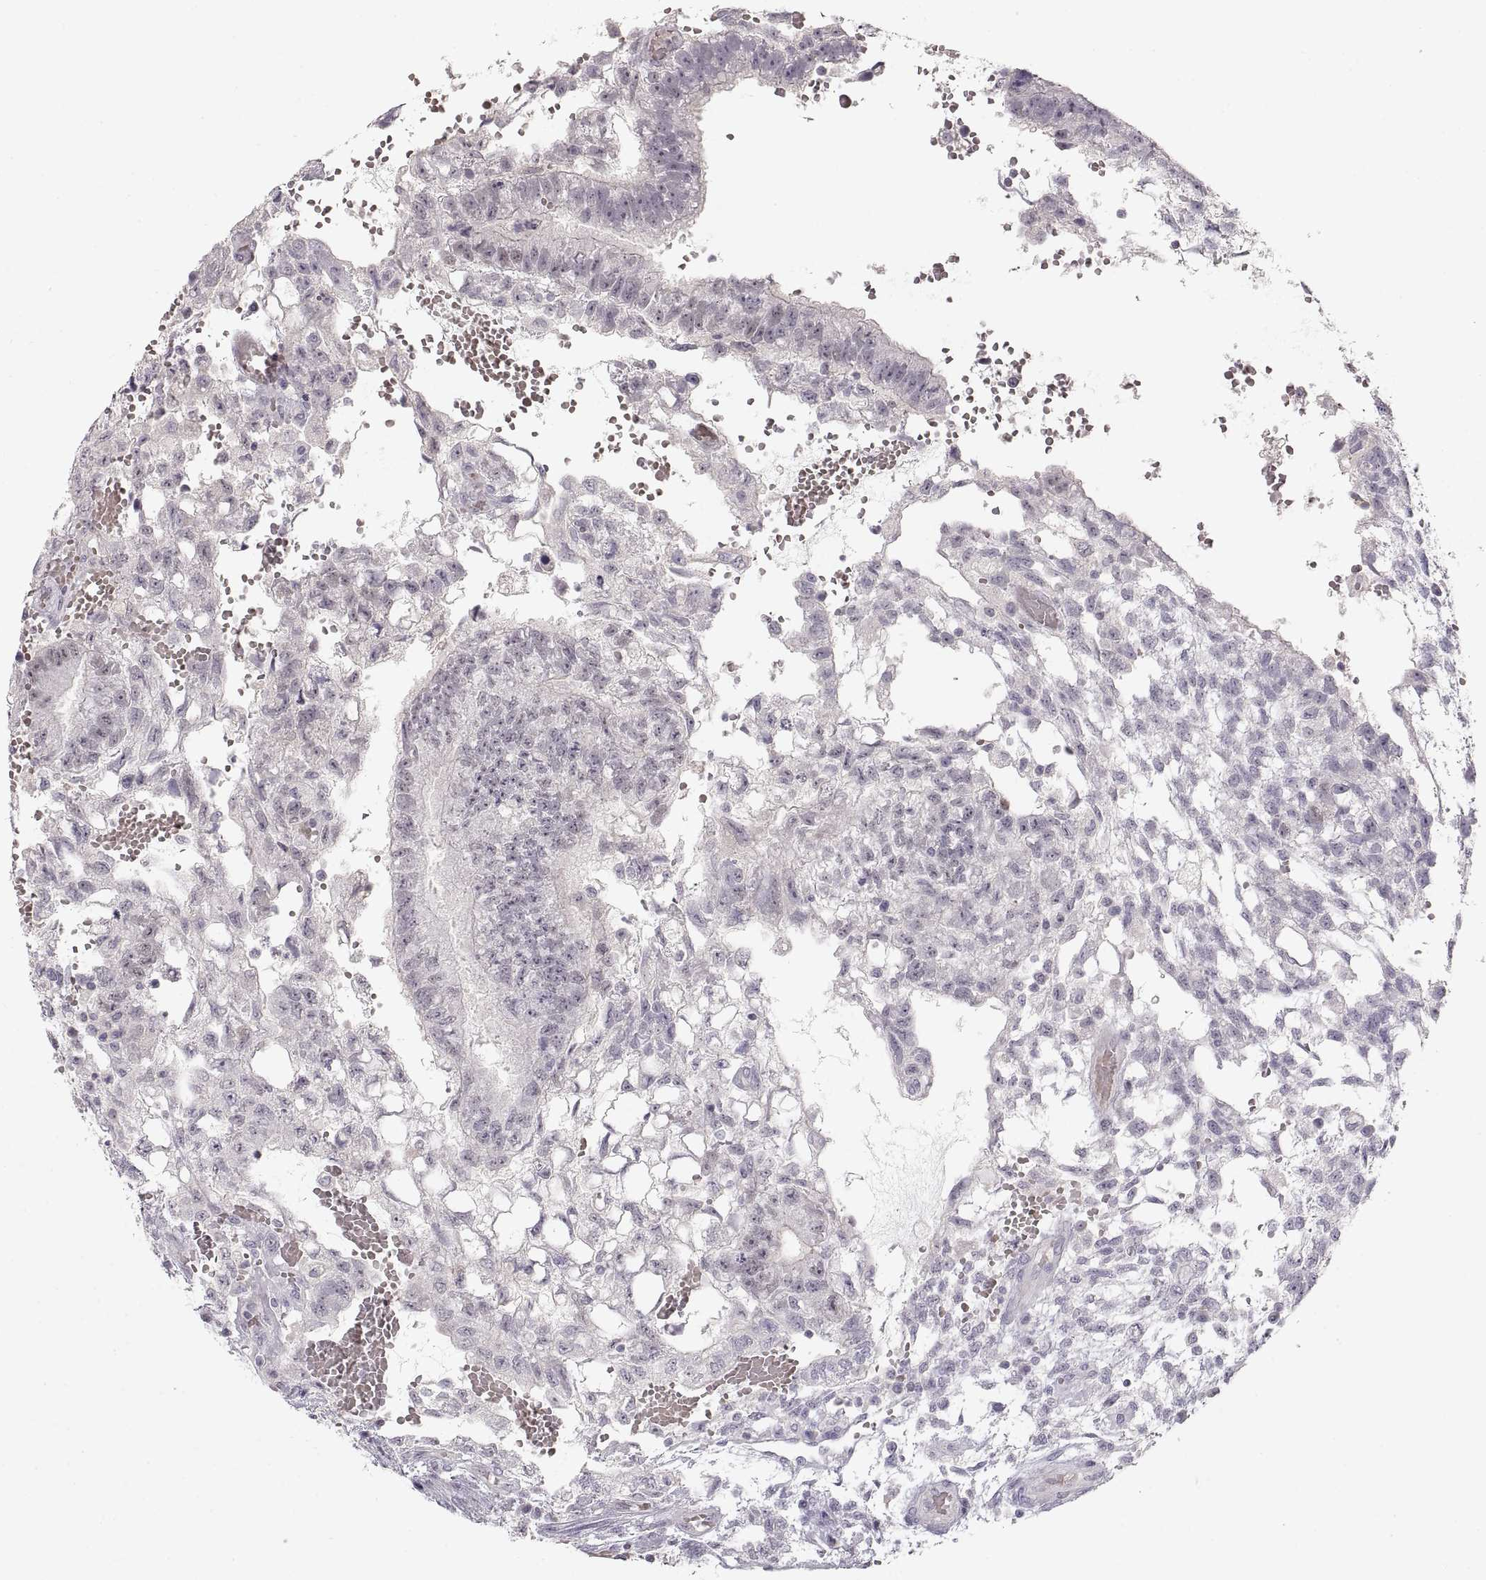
{"staining": {"intensity": "negative", "quantity": "none", "location": "none"}, "tissue": "testis cancer", "cell_type": "Tumor cells", "image_type": "cancer", "snomed": [{"axis": "morphology", "description": "Carcinoma, Embryonal, NOS"}, {"axis": "topography", "description": "Testis"}], "caption": "Immunohistochemical staining of testis cancer (embryonal carcinoma) shows no significant expression in tumor cells. The staining is performed using DAB (3,3'-diaminobenzidine) brown chromogen with nuclei counter-stained in using hematoxylin.", "gene": "PCSK2", "patient": {"sex": "male", "age": 32}}